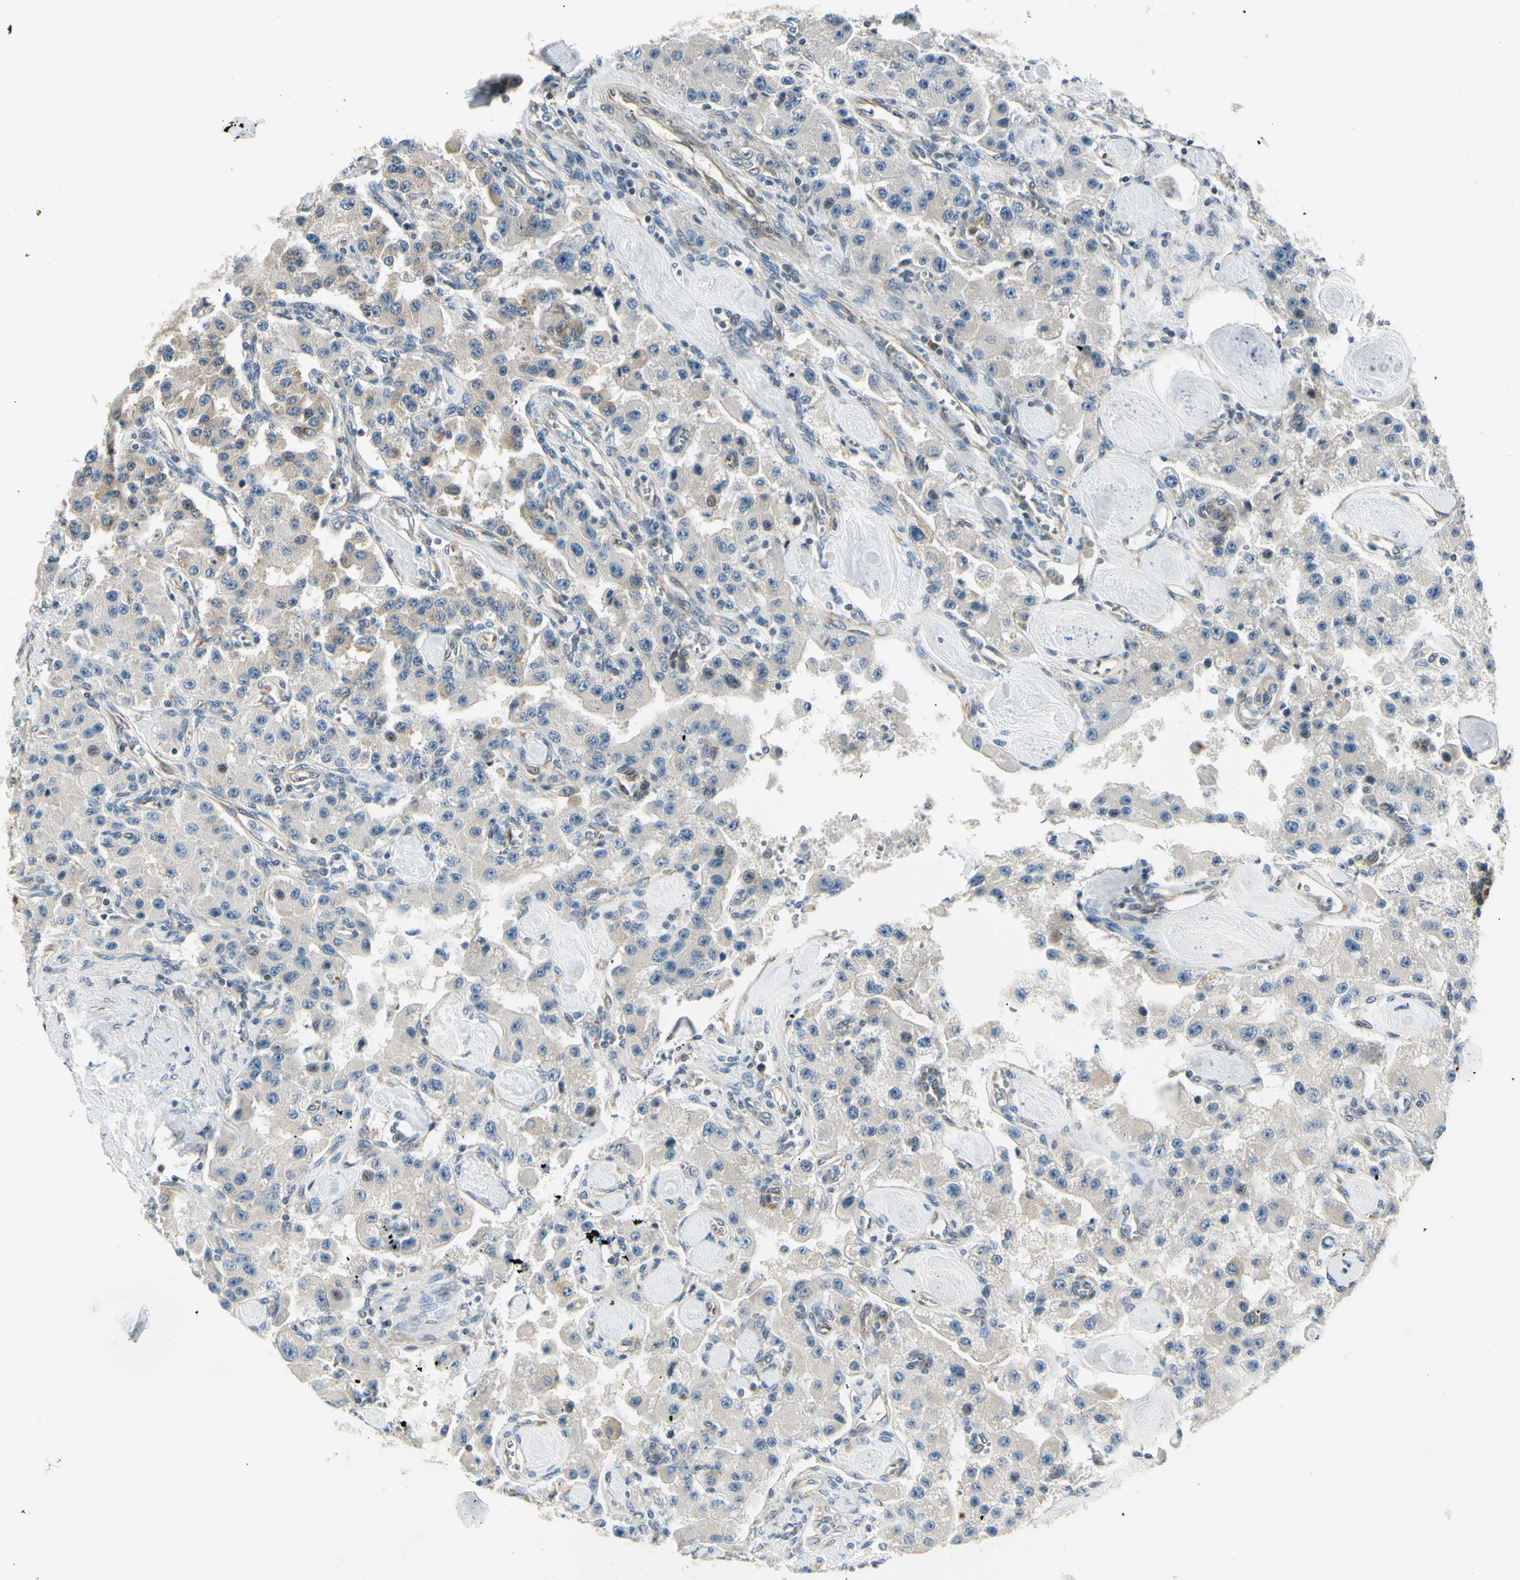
{"staining": {"intensity": "negative", "quantity": "none", "location": "none"}, "tissue": "carcinoid", "cell_type": "Tumor cells", "image_type": "cancer", "snomed": [{"axis": "morphology", "description": "Carcinoid, malignant, NOS"}, {"axis": "topography", "description": "Pancreas"}], "caption": "There is no significant expression in tumor cells of carcinoid.", "gene": "IGDCC4", "patient": {"sex": "male", "age": 41}}